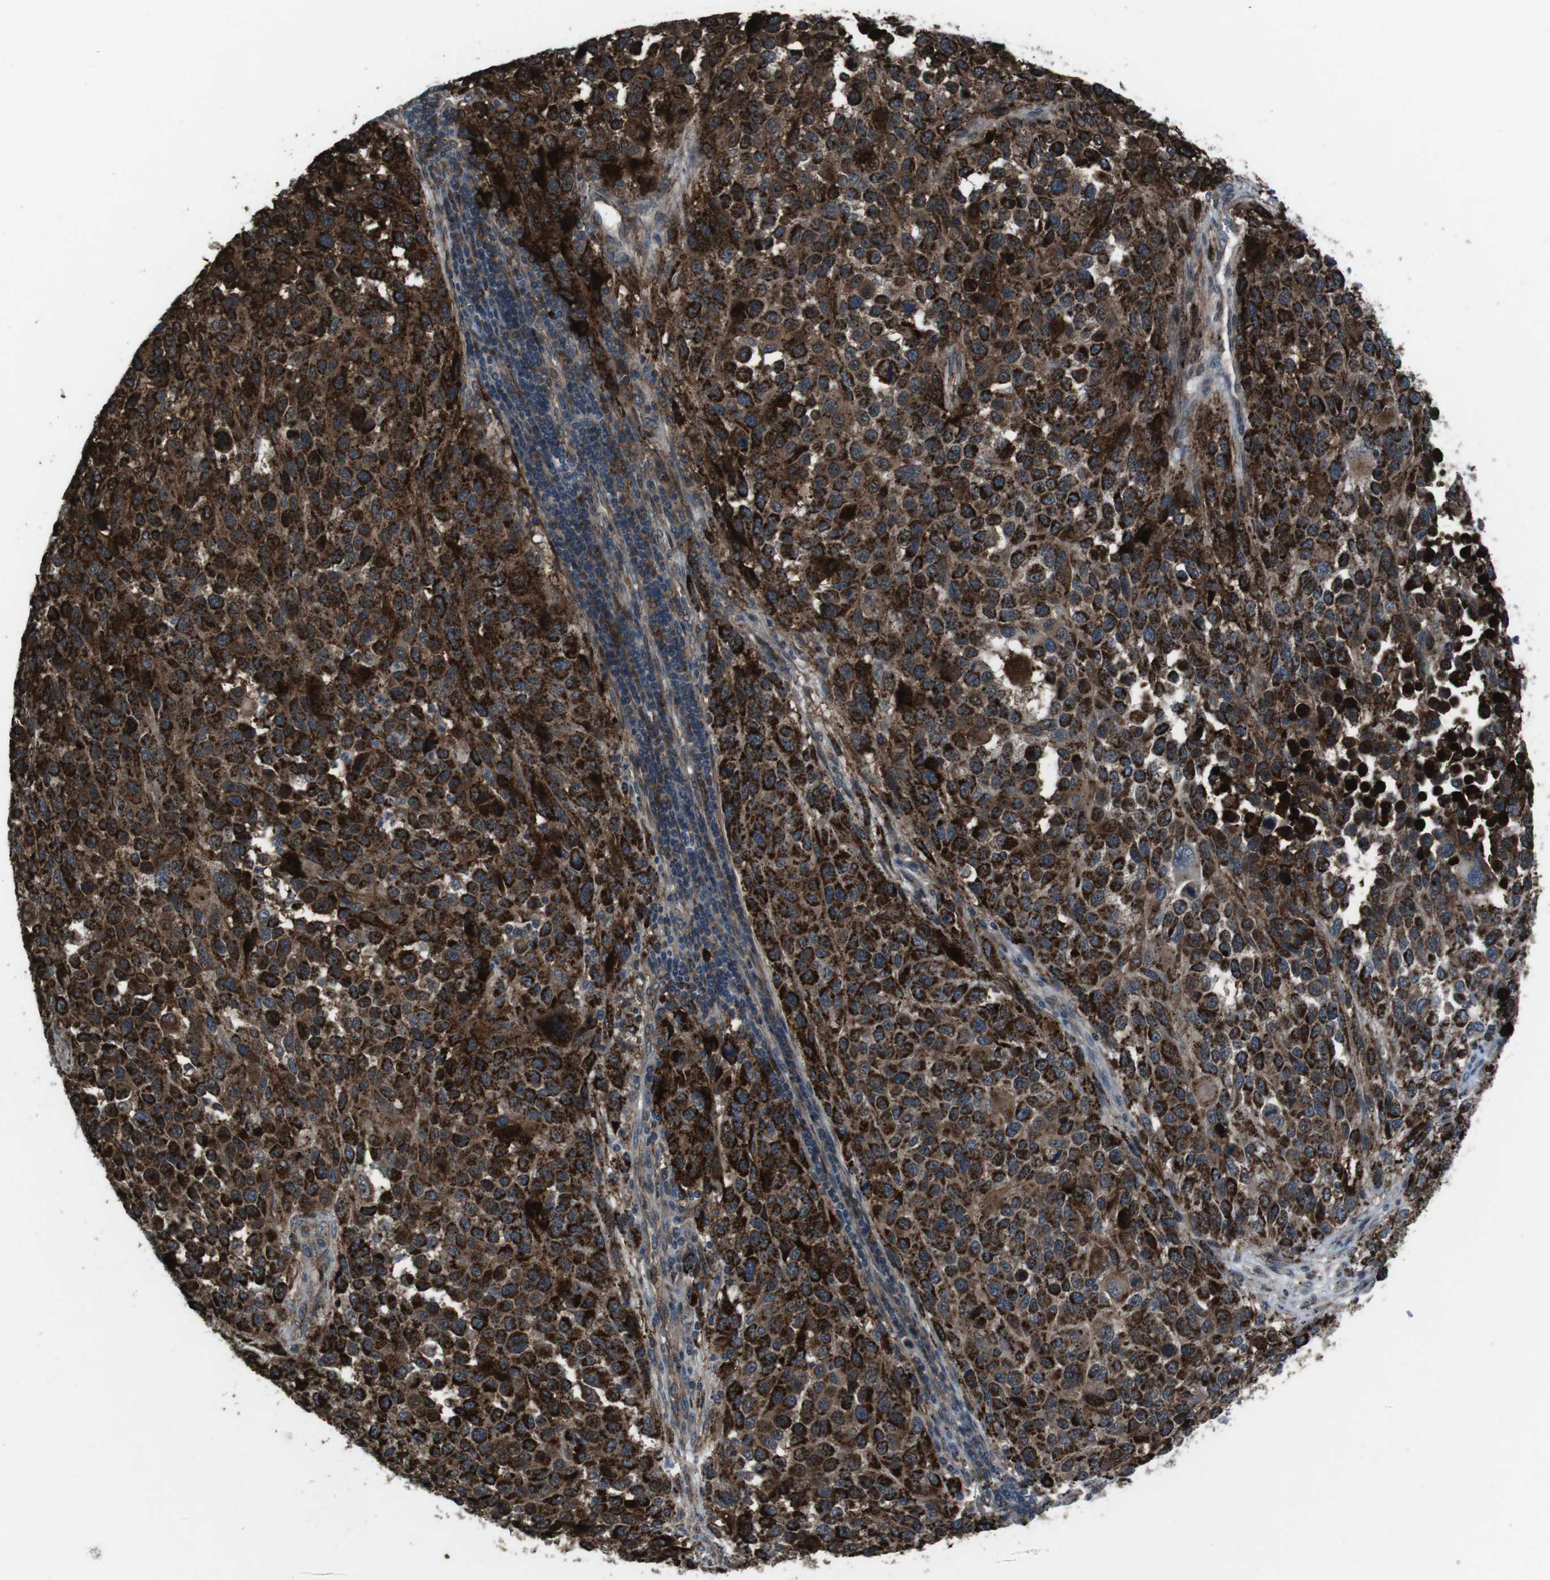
{"staining": {"intensity": "strong", "quantity": ">75%", "location": "cytoplasmic/membranous"}, "tissue": "melanoma", "cell_type": "Tumor cells", "image_type": "cancer", "snomed": [{"axis": "morphology", "description": "Malignant melanoma, Metastatic site"}, {"axis": "topography", "description": "Lymph node"}], "caption": "Protein staining of melanoma tissue exhibits strong cytoplasmic/membranous positivity in approximately >75% of tumor cells.", "gene": "GDF10", "patient": {"sex": "male", "age": 61}}